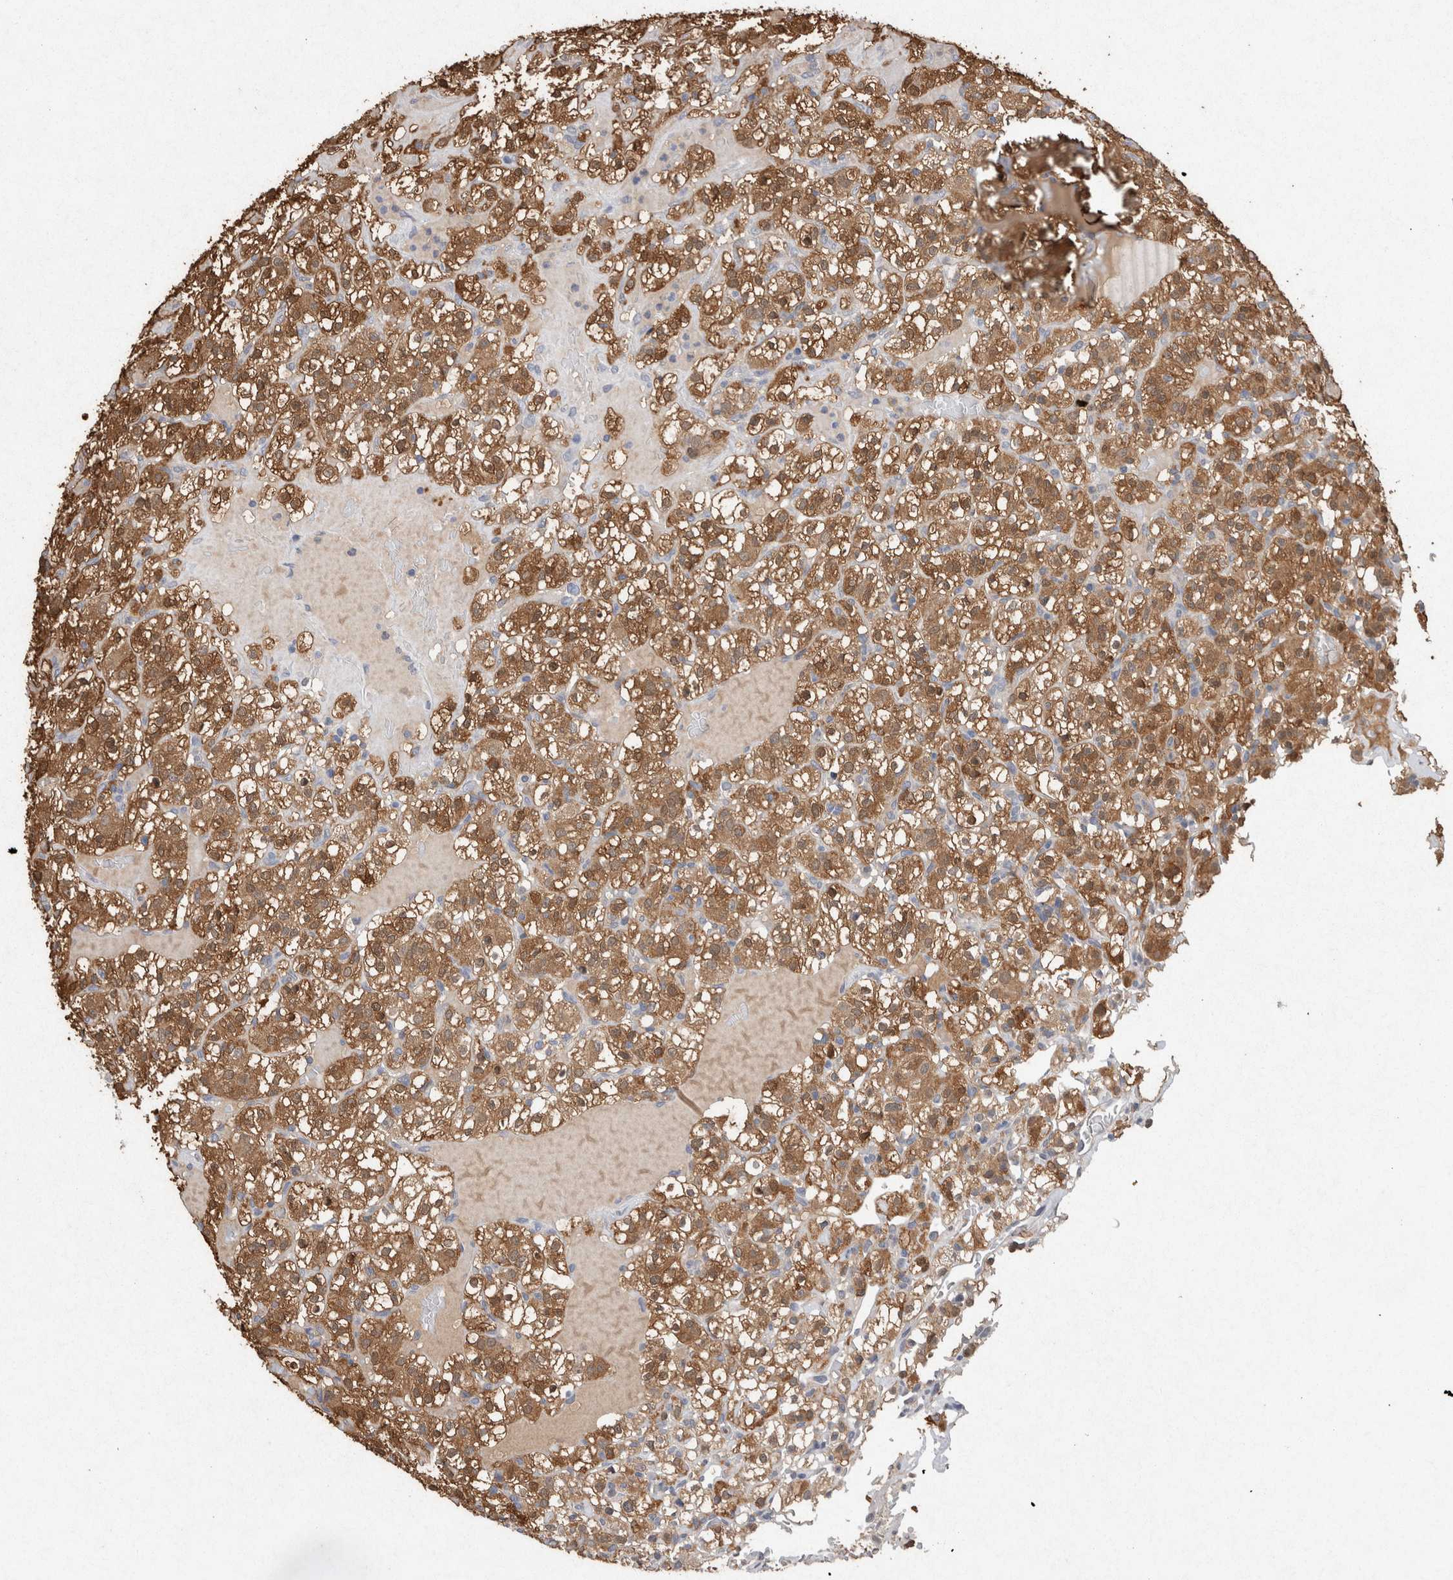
{"staining": {"intensity": "moderate", "quantity": ">75%", "location": "cytoplasmic/membranous,nuclear"}, "tissue": "renal cancer", "cell_type": "Tumor cells", "image_type": "cancer", "snomed": [{"axis": "morphology", "description": "Normal tissue, NOS"}, {"axis": "morphology", "description": "Adenocarcinoma, NOS"}, {"axis": "topography", "description": "Kidney"}], "caption": "This photomicrograph shows renal cancer stained with immunohistochemistry (IHC) to label a protein in brown. The cytoplasmic/membranous and nuclear of tumor cells show moderate positivity for the protein. Nuclei are counter-stained blue.", "gene": "FABP7", "patient": {"sex": "female", "age": 72}}